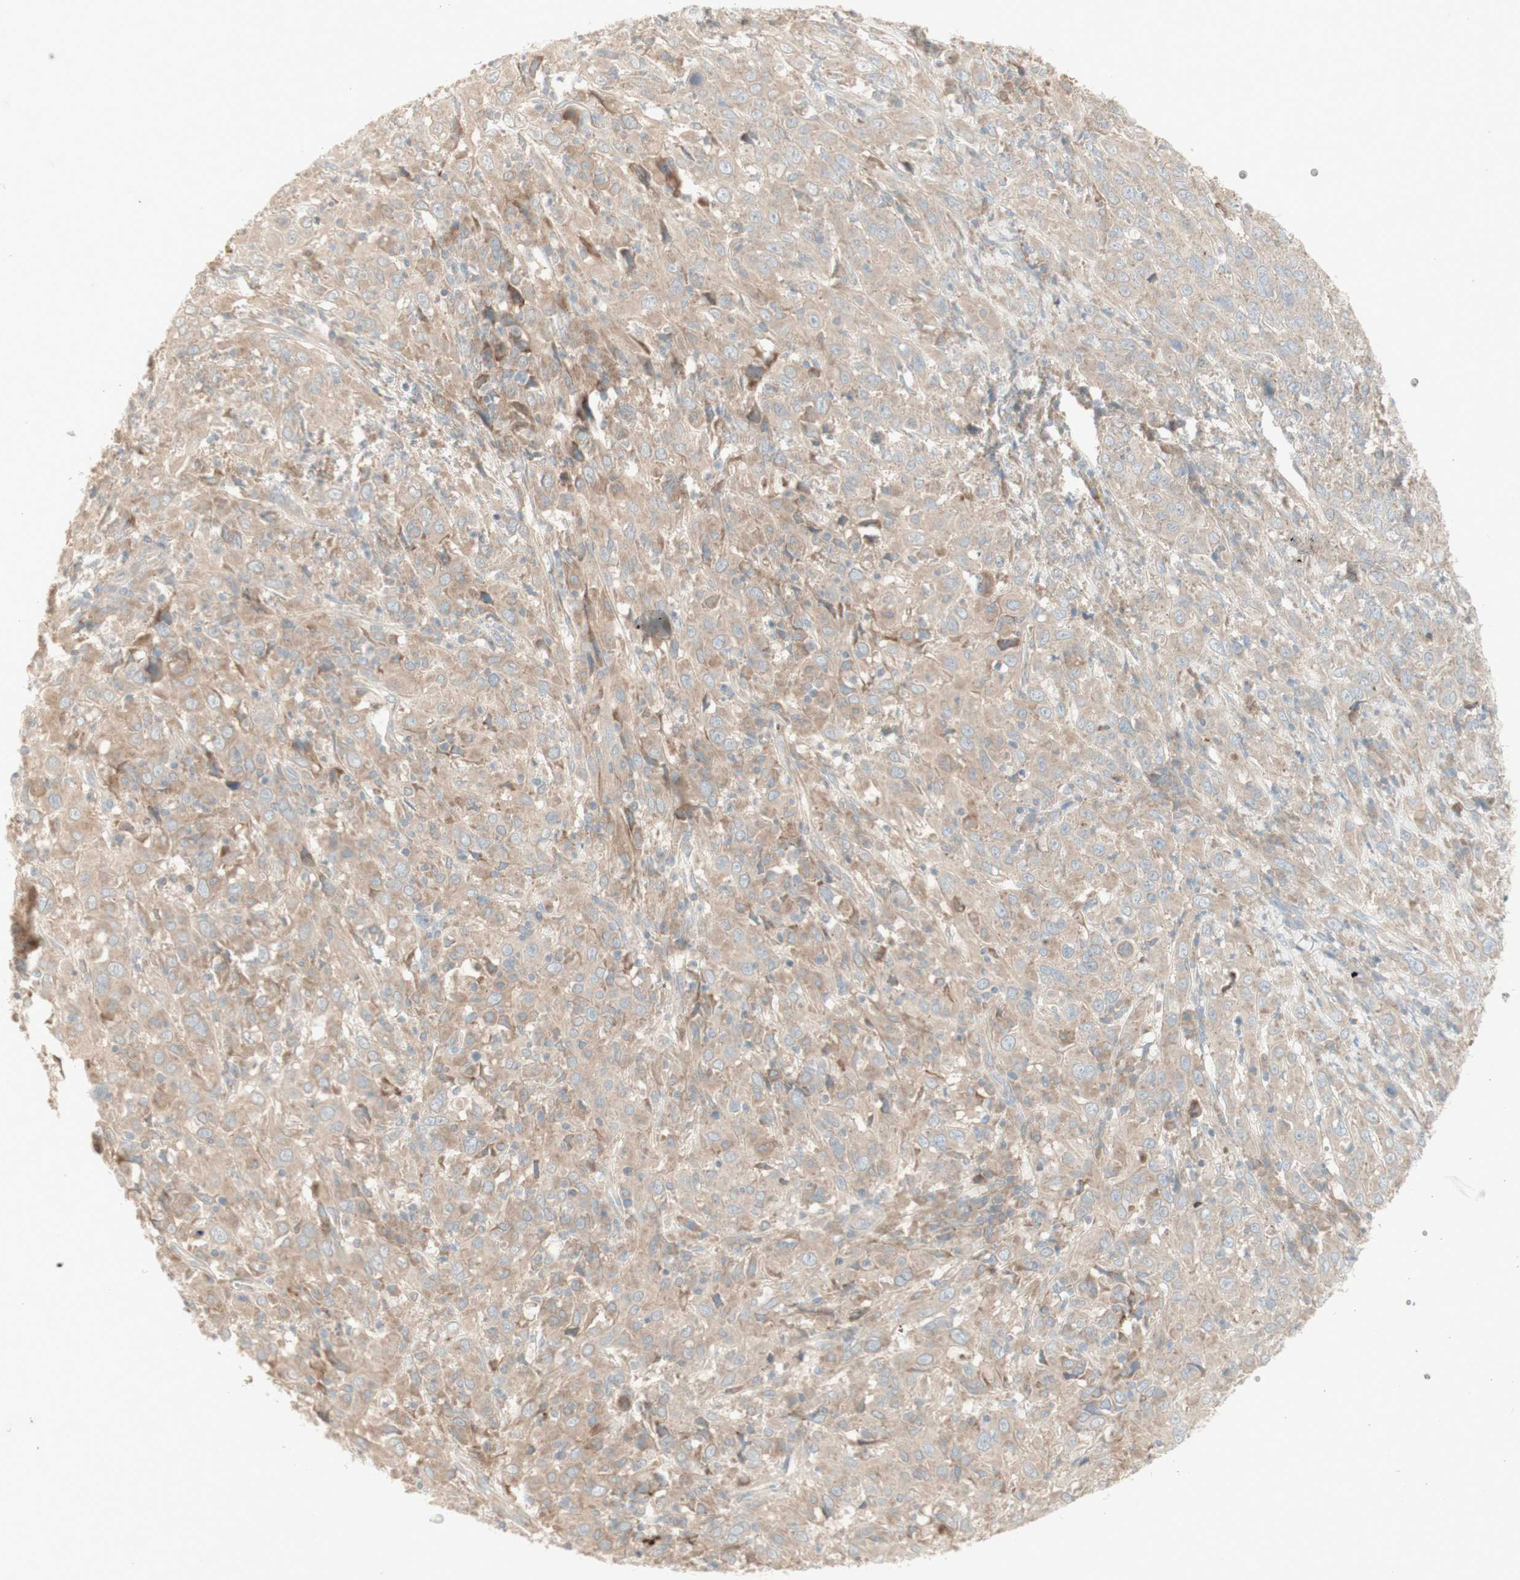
{"staining": {"intensity": "weak", "quantity": ">75%", "location": "cytoplasmic/membranous"}, "tissue": "cervical cancer", "cell_type": "Tumor cells", "image_type": "cancer", "snomed": [{"axis": "morphology", "description": "Squamous cell carcinoma, NOS"}, {"axis": "topography", "description": "Cervix"}], "caption": "Squamous cell carcinoma (cervical) stained with immunohistochemistry shows weak cytoplasmic/membranous staining in about >75% of tumor cells.", "gene": "PTGER4", "patient": {"sex": "female", "age": 46}}